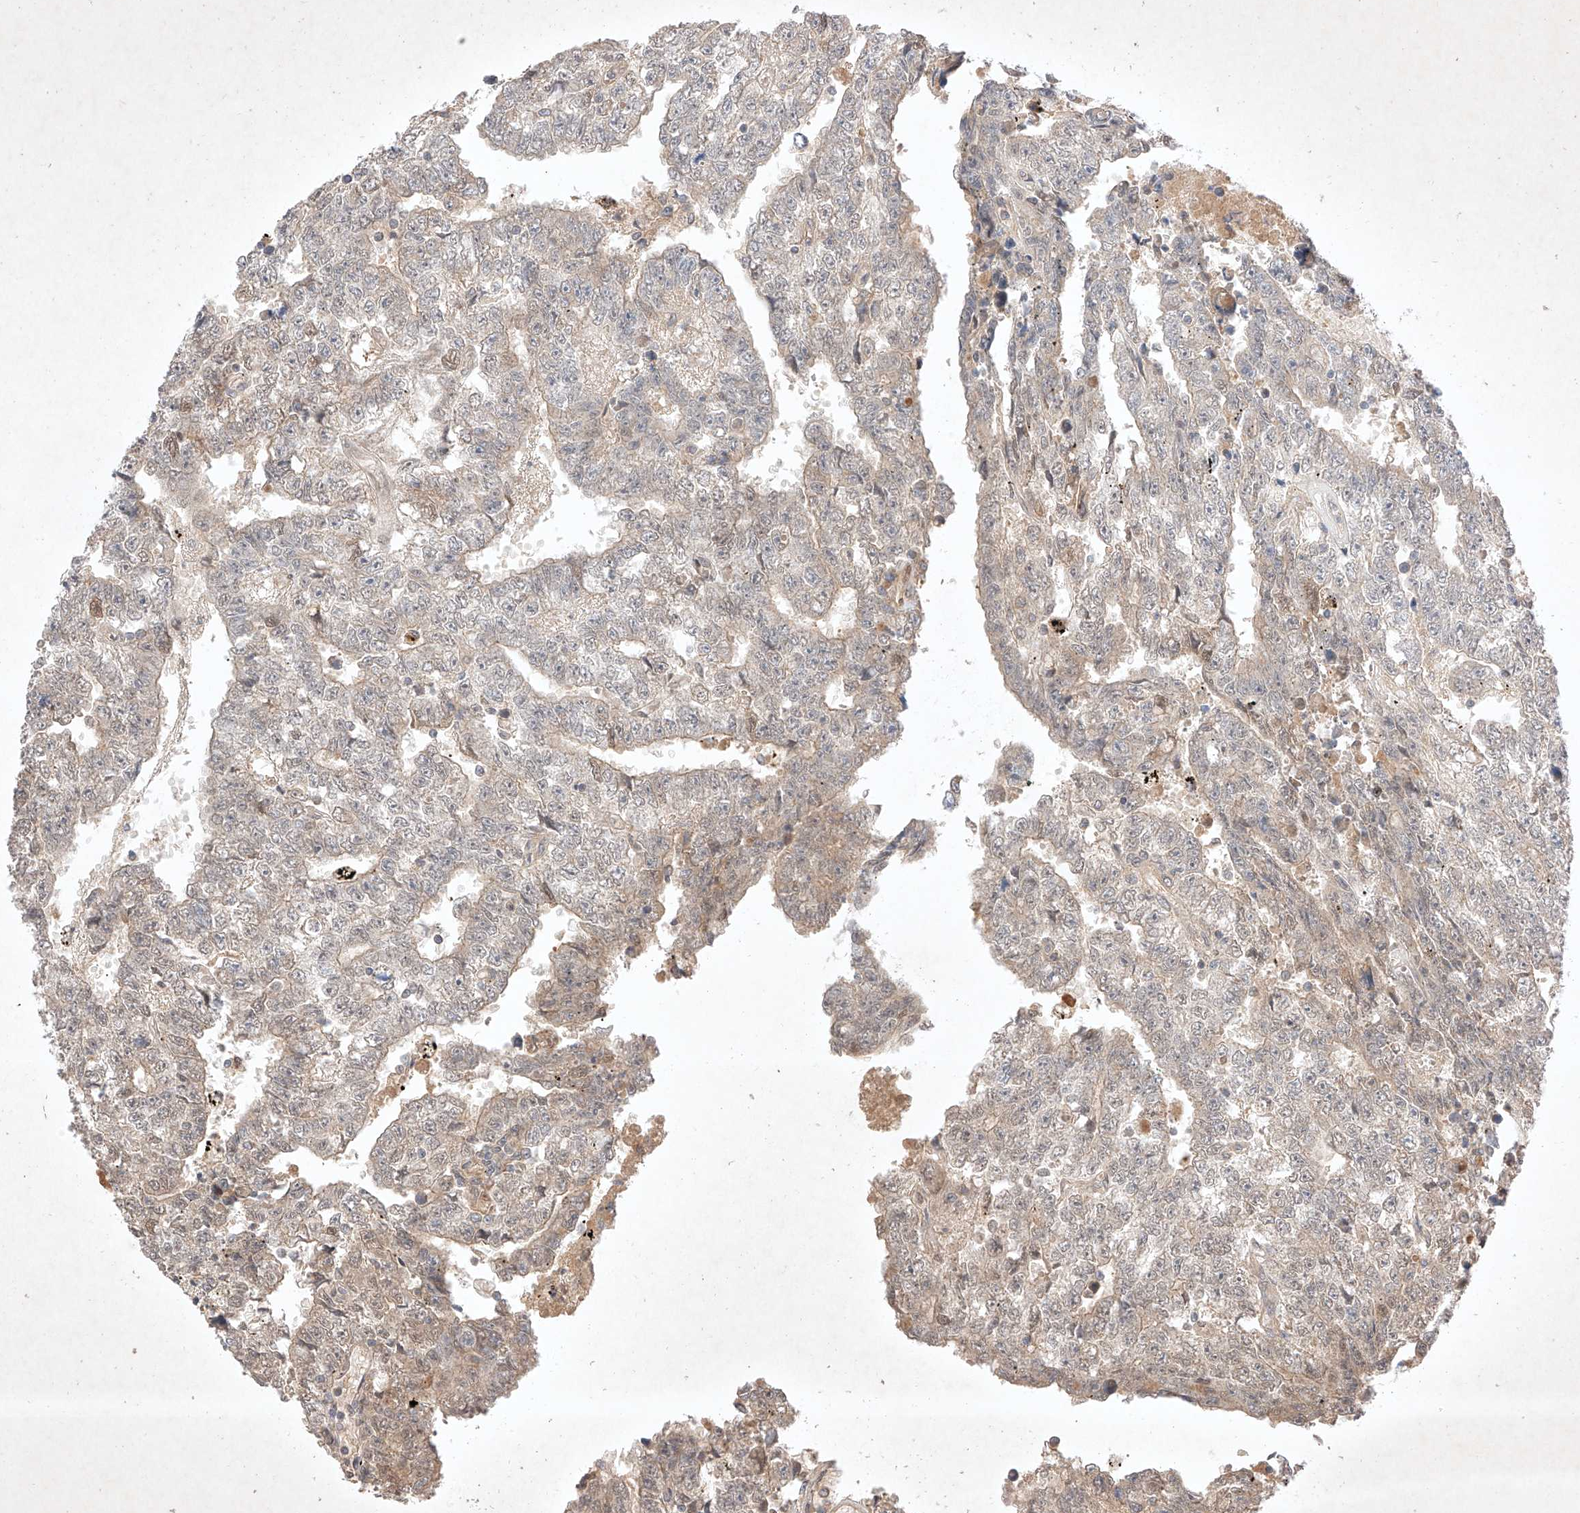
{"staining": {"intensity": "negative", "quantity": "none", "location": "none"}, "tissue": "testis cancer", "cell_type": "Tumor cells", "image_type": "cancer", "snomed": [{"axis": "morphology", "description": "Carcinoma, Embryonal, NOS"}, {"axis": "topography", "description": "Testis"}], "caption": "High power microscopy micrograph of an IHC histopathology image of testis embryonal carcinoma, revealing no significant staining in tumor cells.", "gene": "ZNF124", "patient": {"sex": "male", "age": 25}}